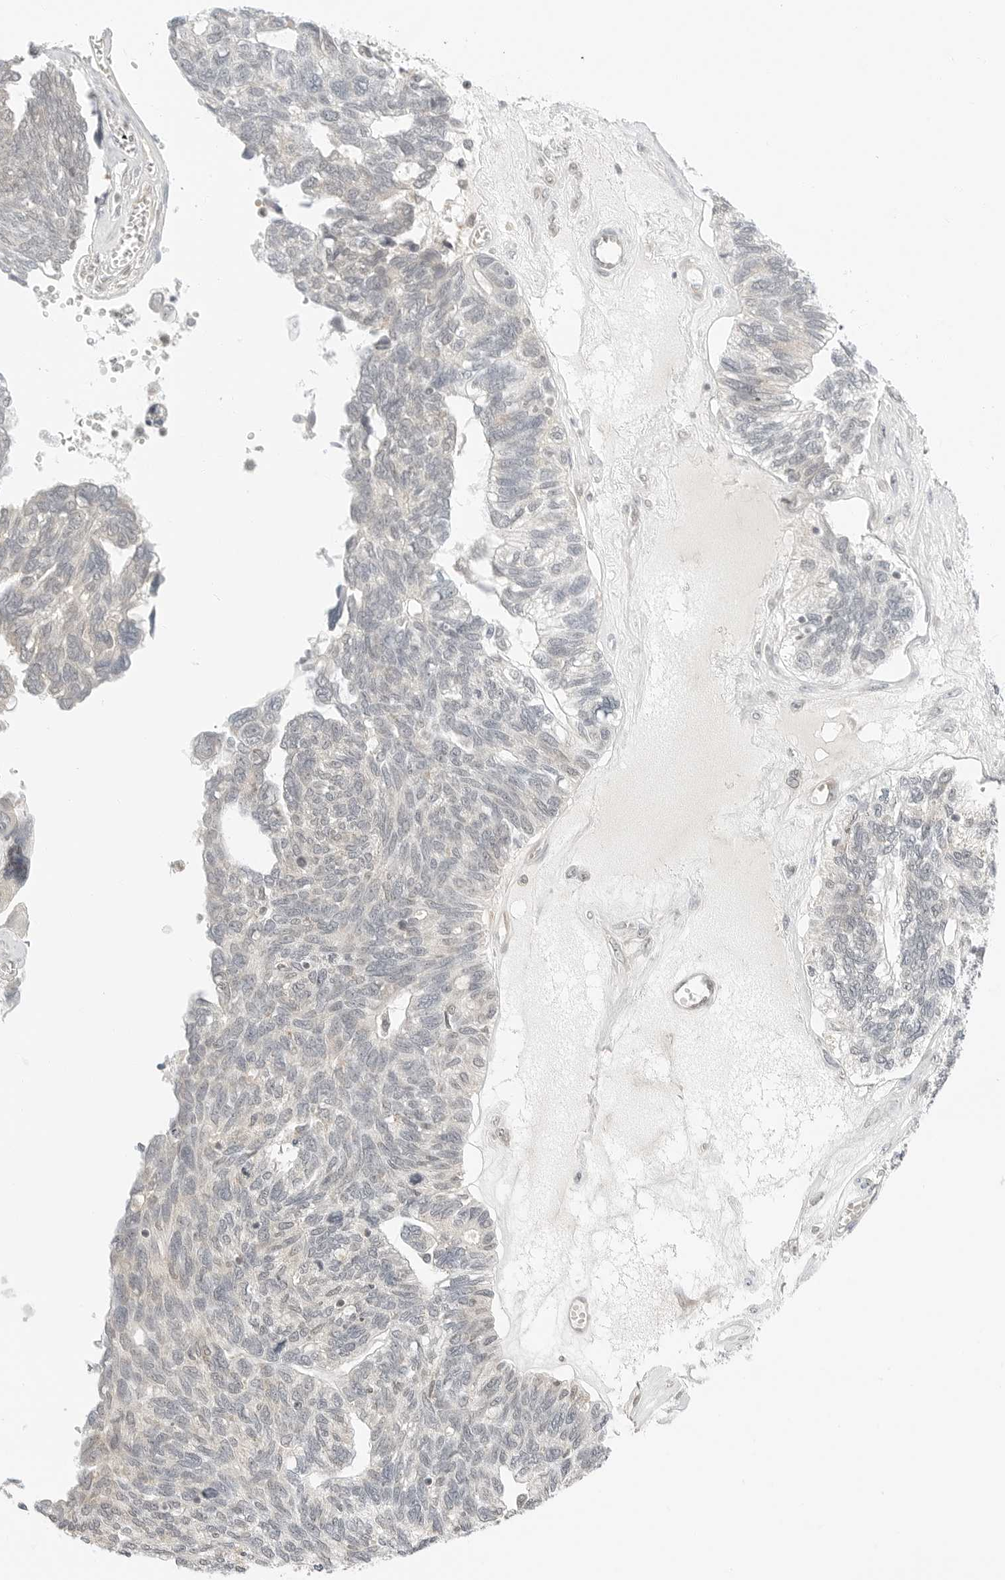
{"staining": {"intensity": "weak", "quantity": "<25%", "location": "cytoplasmic/membranous"}, "tissue": "ovarian cancer", "cell_type": "Tumor cells", "image_type": "cancer", "snomed": [{"axis": "morphology", "description": "Cystadenocarcinoma, serous, NOS"}, {"axis": "topography", "description": "Ovary"}], "caption": "Ovarian cancer was stained to show a protein in brown. There is no significant expression in tumor cells.", "gene": "IQCC", "patient": {"sex": "female", "age": 79}}